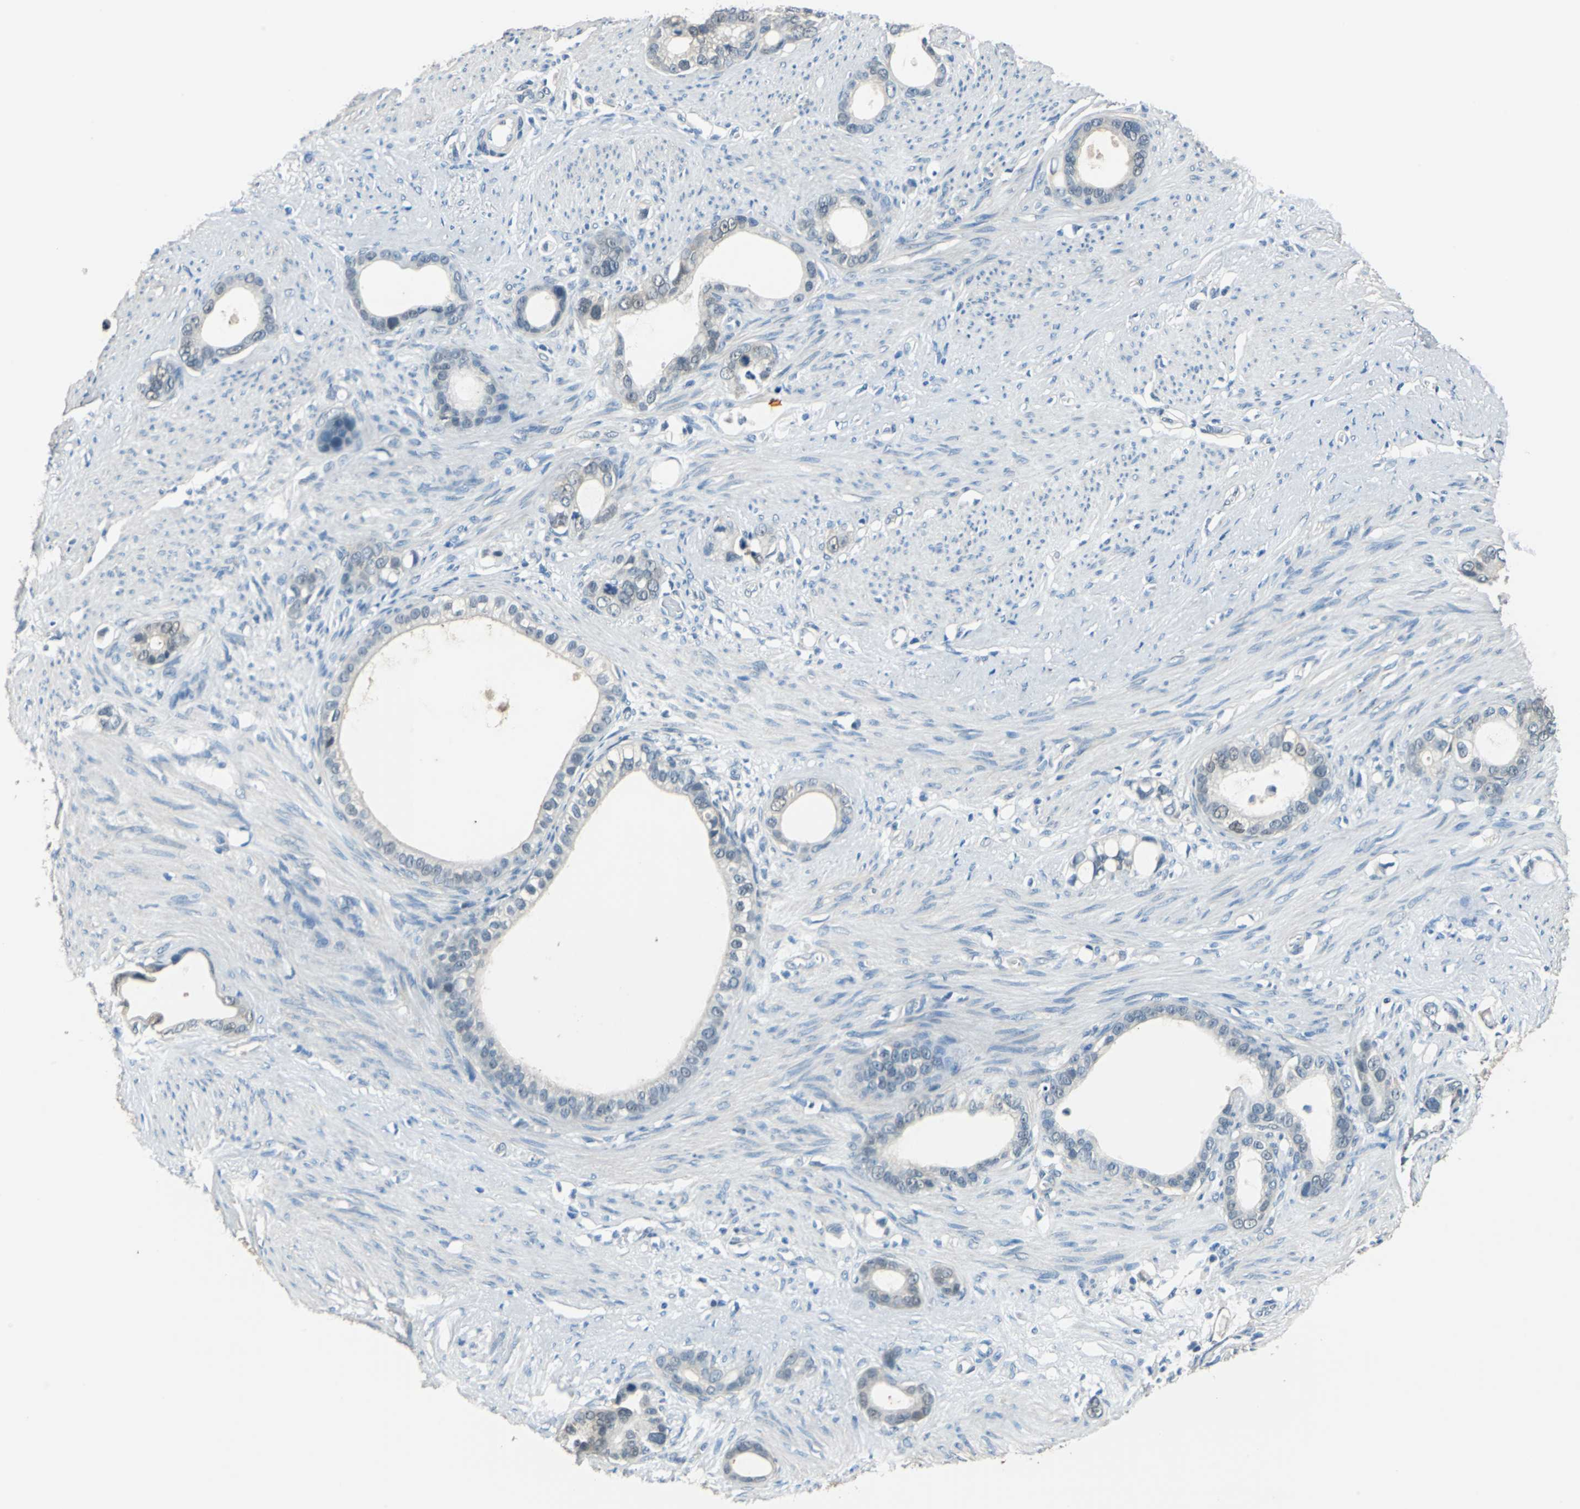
{"staining": {"intensity": "weak", "quantity": "25%-75%", "location": "cytoplasmic/membranous"}, "tissue": "stomach cancer", "cell_type": "Tumor cells", "image_type": "cancer", "snomed": [{"axis": "morphology", "description": "Adenocarcinoma, NOS"}, {"axis": "topography", "description": "Stomach"}], "caption": "Immunohistochemical staining of human stomach cancer displays weak cytoplasmic/membranous protein staining in about 25%-75% of tumor cells.", "gene": "FKBP4", "patient": {"sex": "female", "age": 75}}